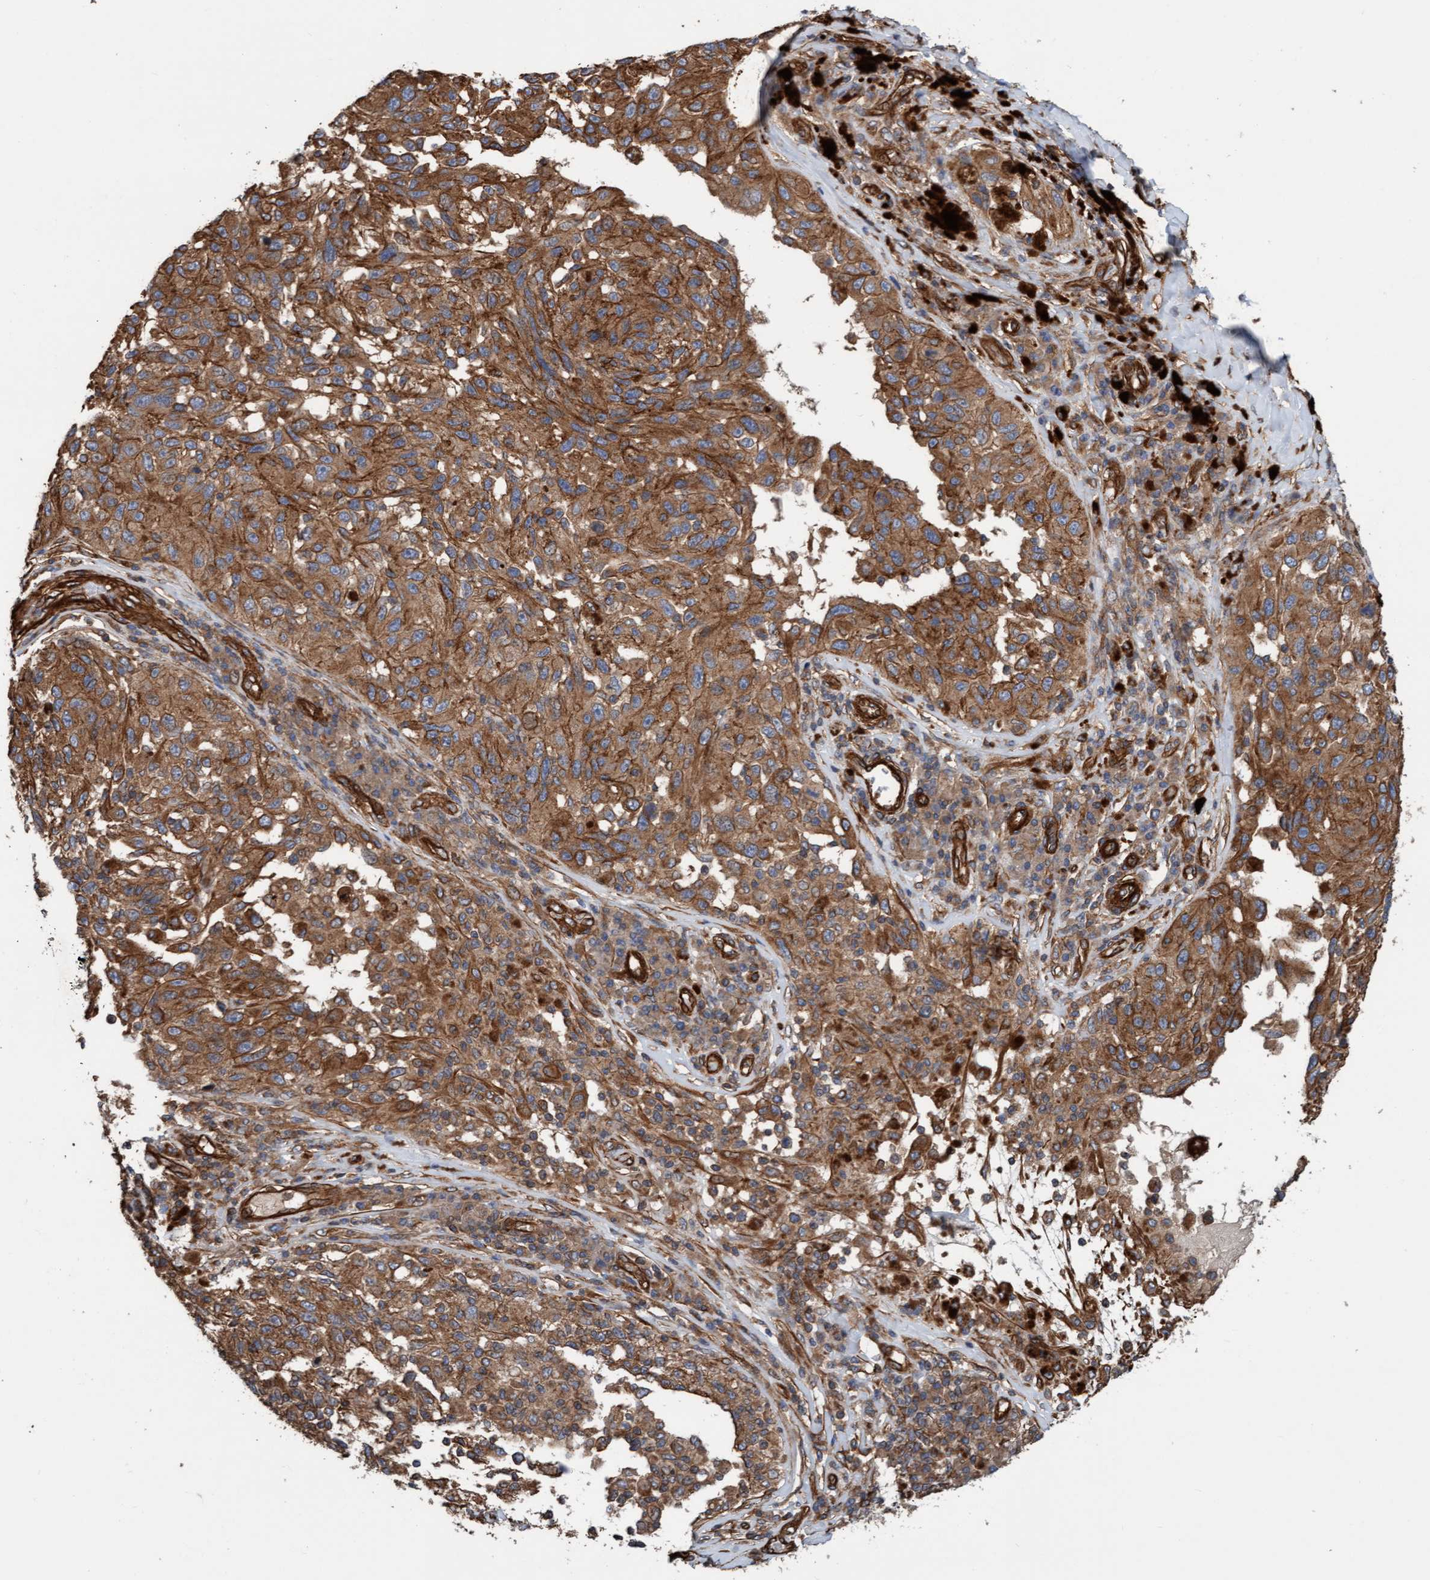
{"staining": {"intensity": "moderate", "quantity": ">75%", "location": "cytoplasmic/membranous"}, "tissue": "melanoma", "cell_type": "Tumor cells", "image_type": "cancer", "snomed": [{"axis": "morphology", "description": "Malignant melanoma, NOS"}, {"axis": "topography", "description": "Skin"}], "caption": "Malignant melanoma stained for a protein (brown) reveals moderate cytoplasmic/membranous positive expression in about >75% of tumor cells.", "gene": "STXBP4", "patient": {"sex": "female", "age": 73}}